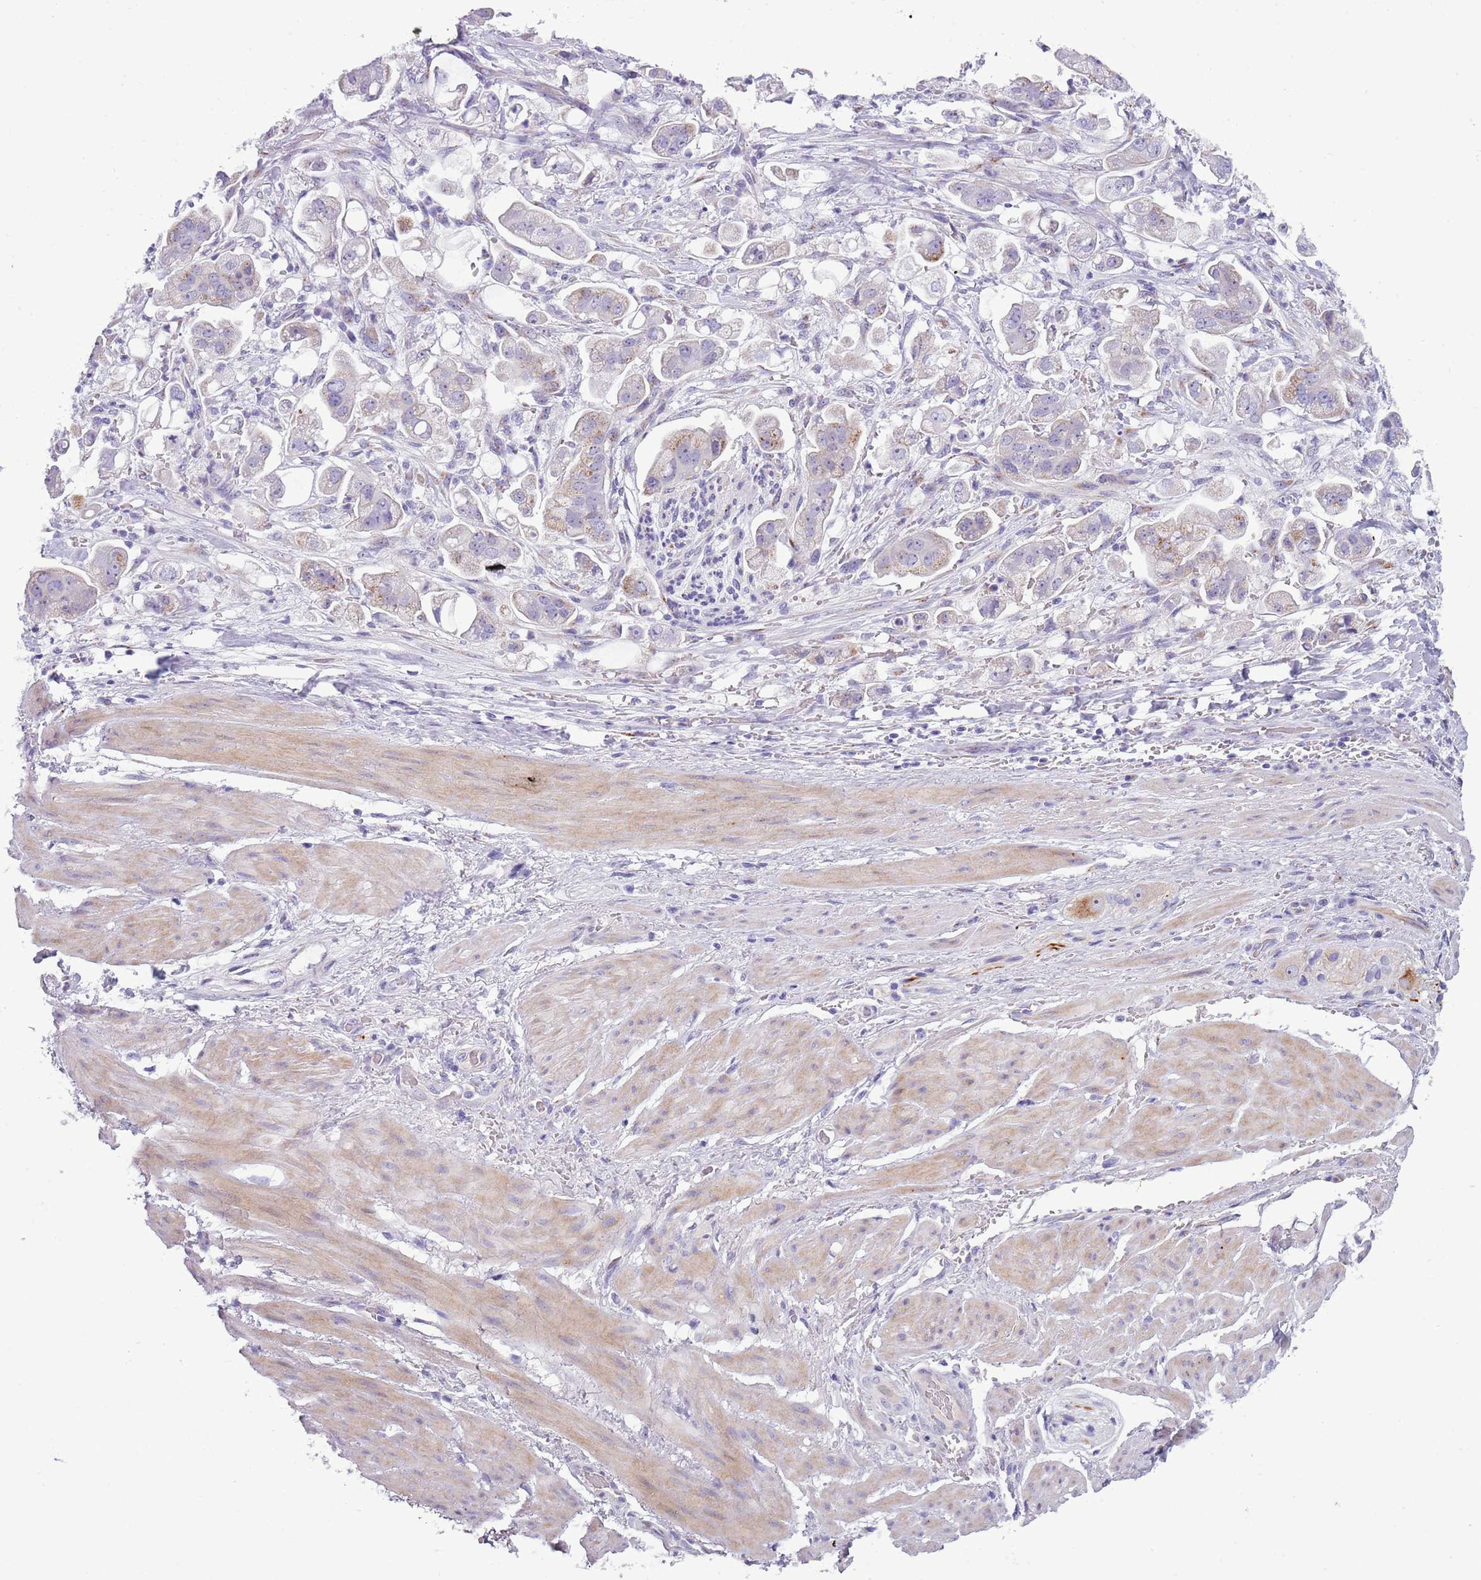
{"staining": {"intensity": "weak", "quantity": "<25%", "location": "cytoplasmic/membranous"}, "tissue": "stomach cancer", "cell_type": "Tumor cells", "image_type": "cancer", "snomed": [{"axis": "morphology", "description": "Adenocarcinoma, NOS"}, {"axis": "topography", "description": "Stomach"}], "caption": "Immunohistochemistry (IHC) histopathology image of neoplastic tissue: stomach adenocarcinoma stained with DAB (3,3'-diaminobenzidine) reveals no significant protein staining in tumor cells.", "gene": "NBPF6", "patient": {"sex": "male", "age": 62}}